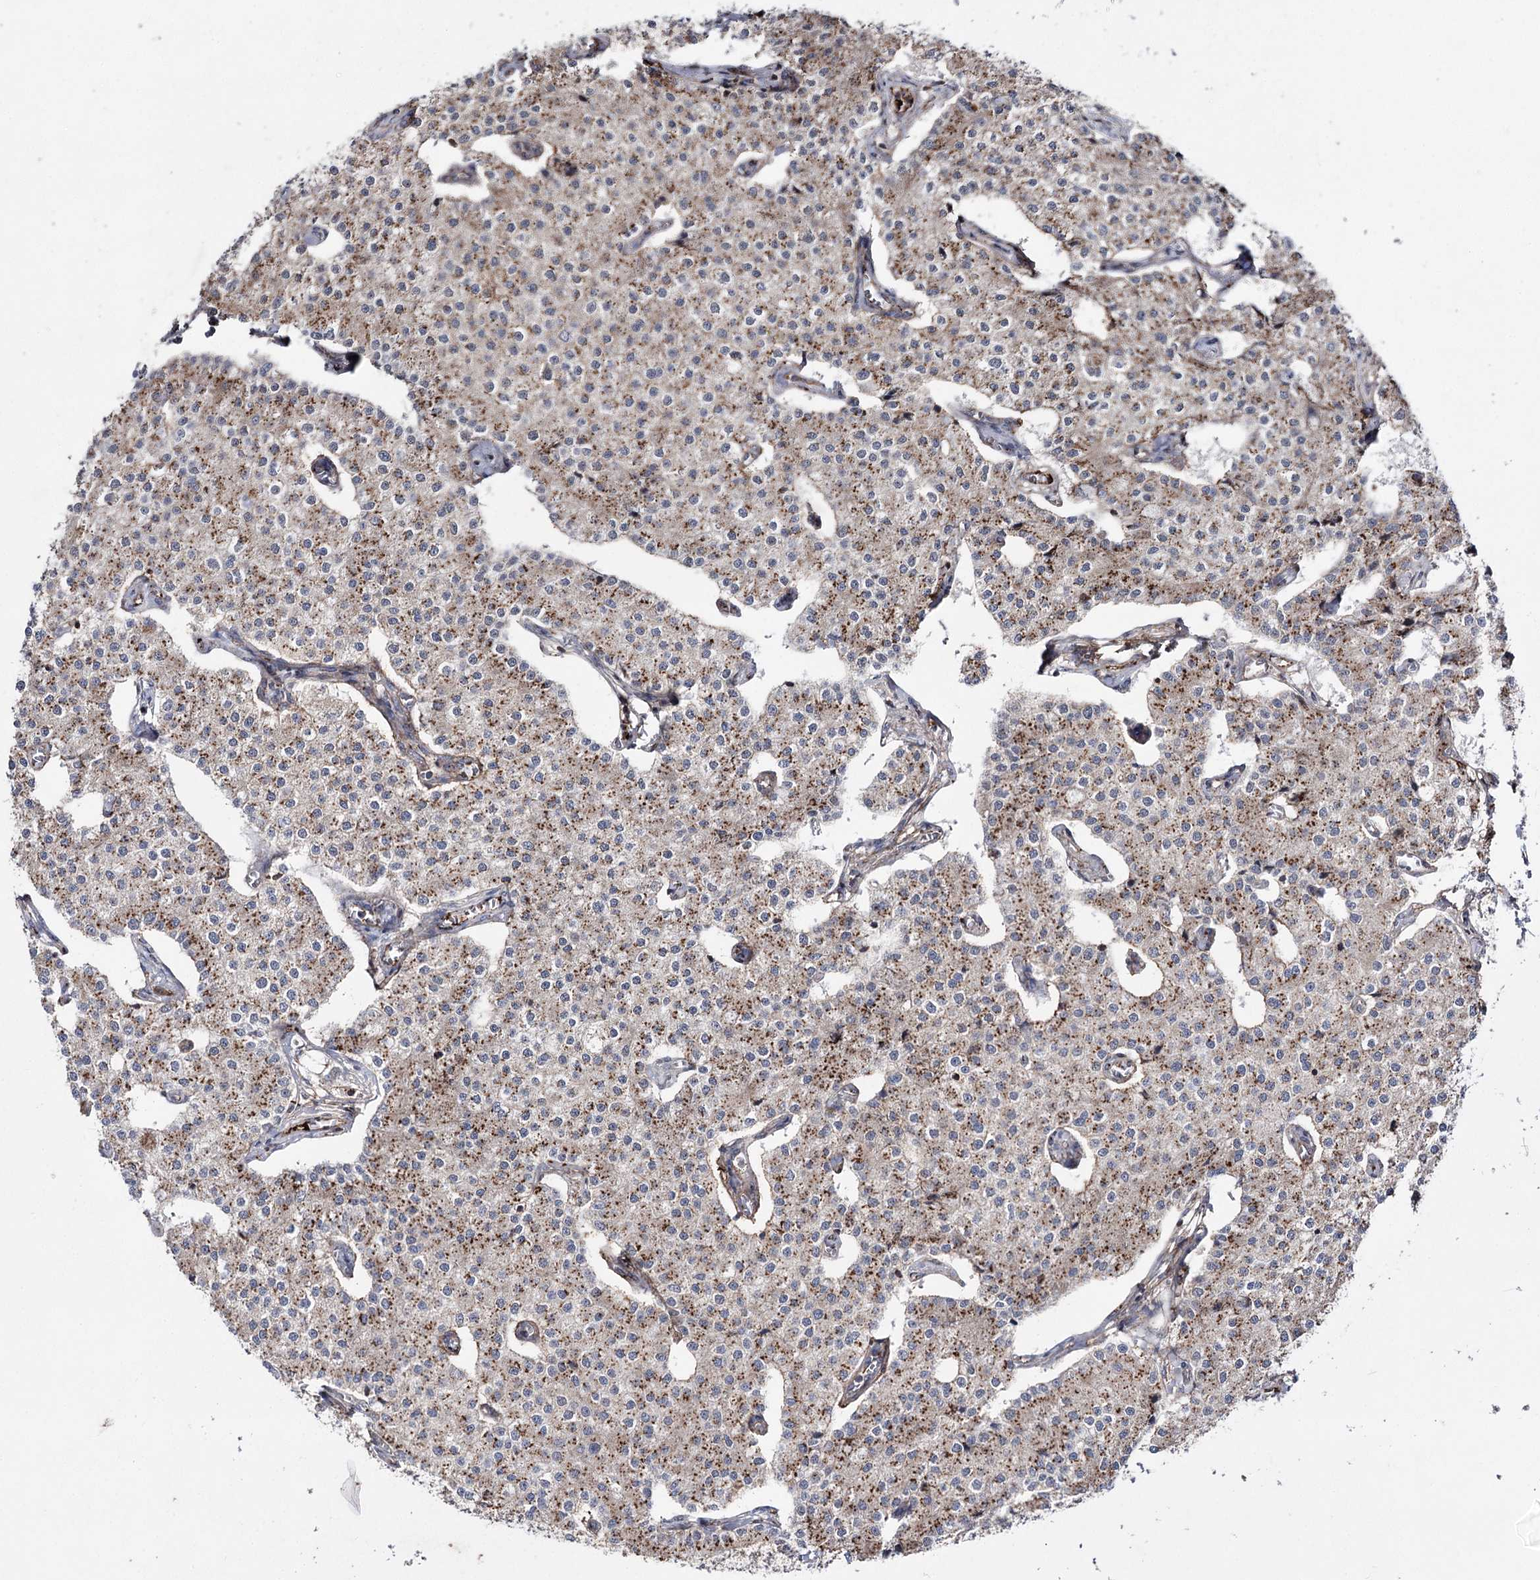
{"staining": {"intensity": "strong", "quantity": "25%-75%", "location": "cytoplasmic/membranous"}, "tissue": "carcinoid", "cell_type": "Tumor cells", "image_type": "cancer", "snomed": [{"axis": "morphology", "description": "Carcinoid, malignant, NOS"}, {"axis": "topography", "description": "Colon"}], "caption": "IHC (DAB (3,3'-diaminobenzidine)) staining of malignant carcinoid reveals strong cytoplasmic/membranous protein staining in about 25%-75% of tumor cells. The protein of interest is stained brown, and the nuclei are stained in blue (DAB IHC with brightfield microscopy, high magnification).", "gene": "ARHGAP20", "patient": {"sex": "female", "age": 52}}